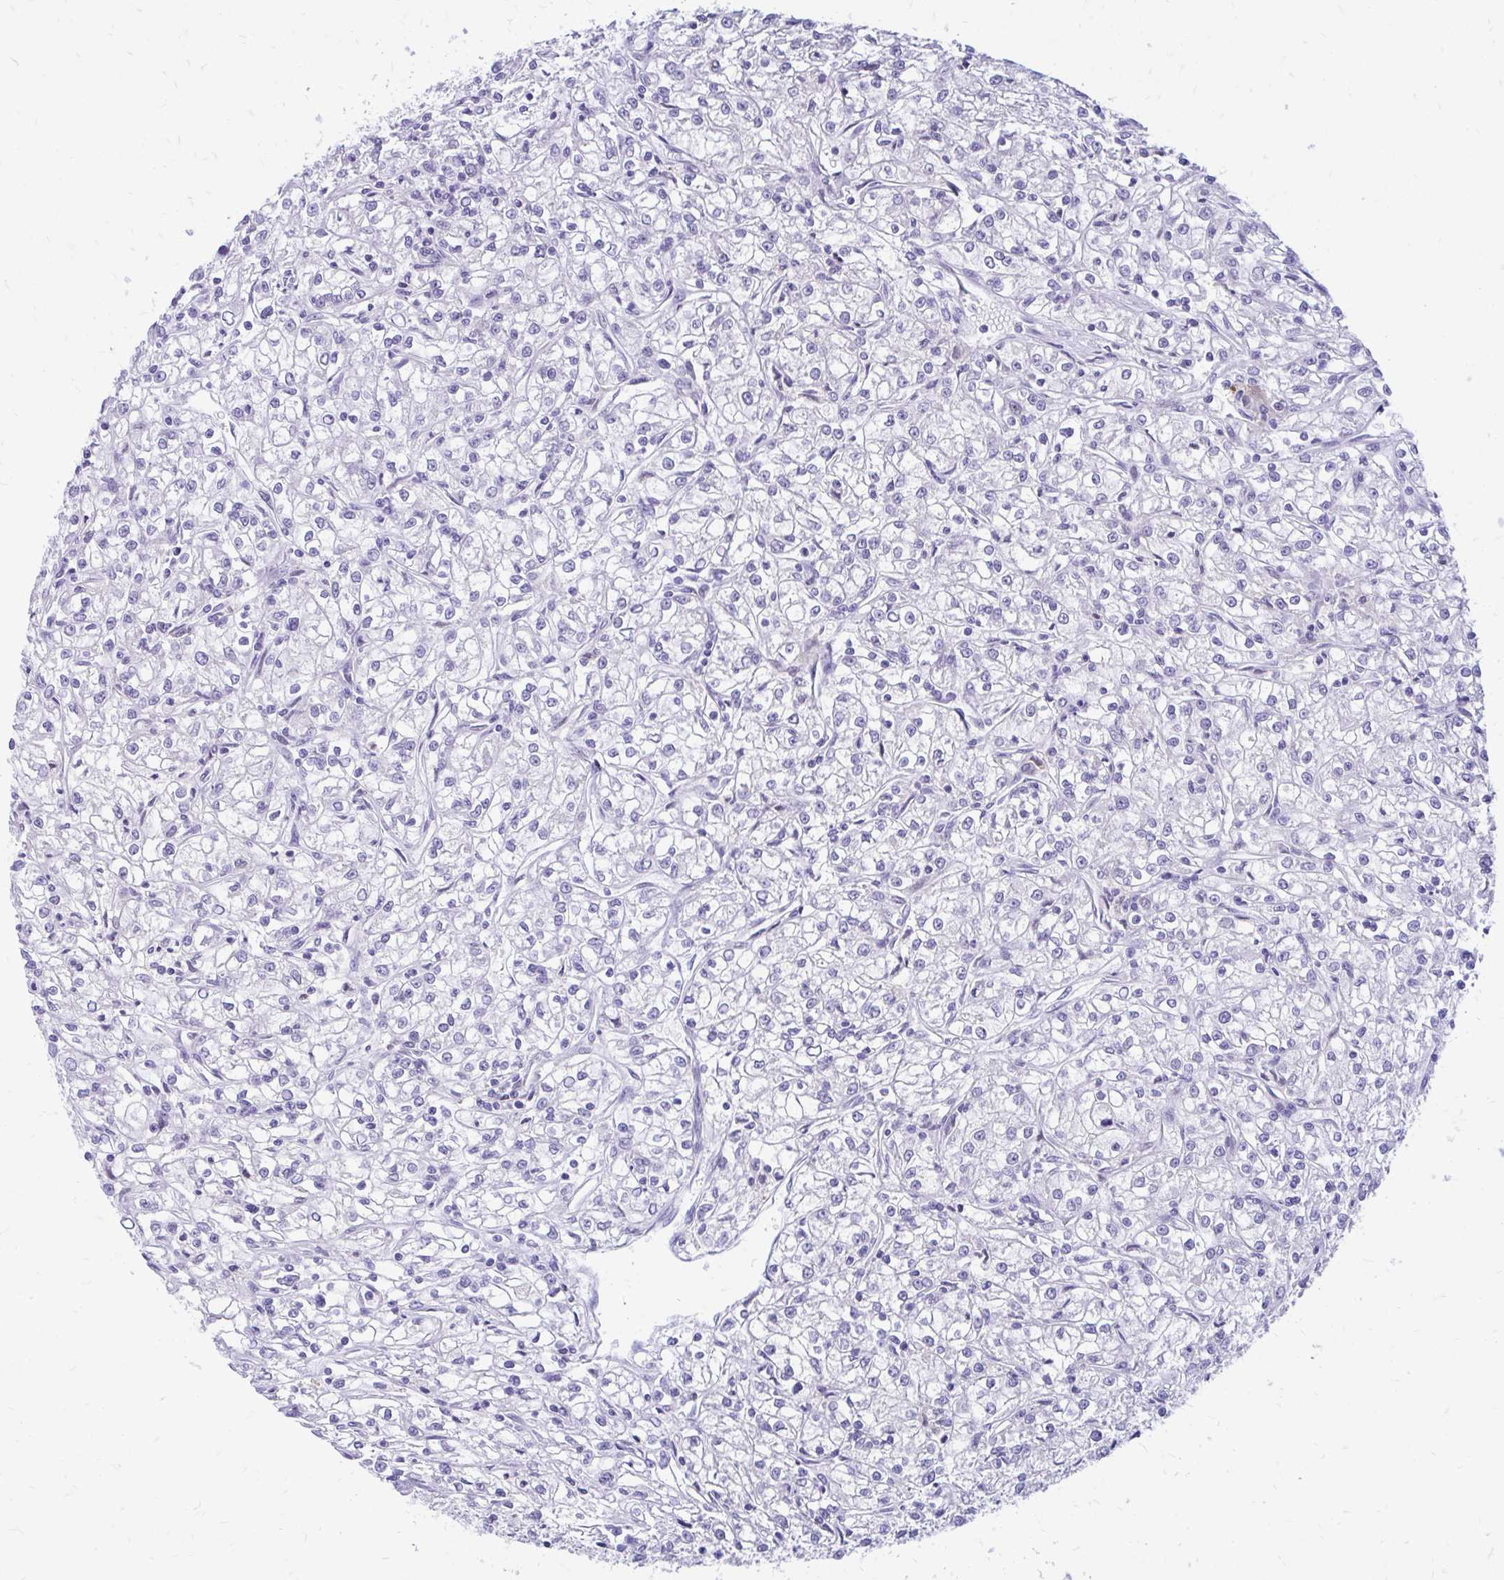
{"staining": {"intensity": "negative", "quantity": "none", "location": "none"}, "tissue": "renal cancer", "cell_type": "Tumor cells", "image_type": "cancer", "snomed": [{"axis": "morphology", "description": "Adenocarcinoma, NOS"}, {"axis": "topography", "description": "Kidney"}], "caption": "Protein analysis of renal cancer (adenocarcinoma) demonstrates no significant staining in tumor cells.", "gene": "GLB1L2", "patient": {"sex": "female", "age": 59}}